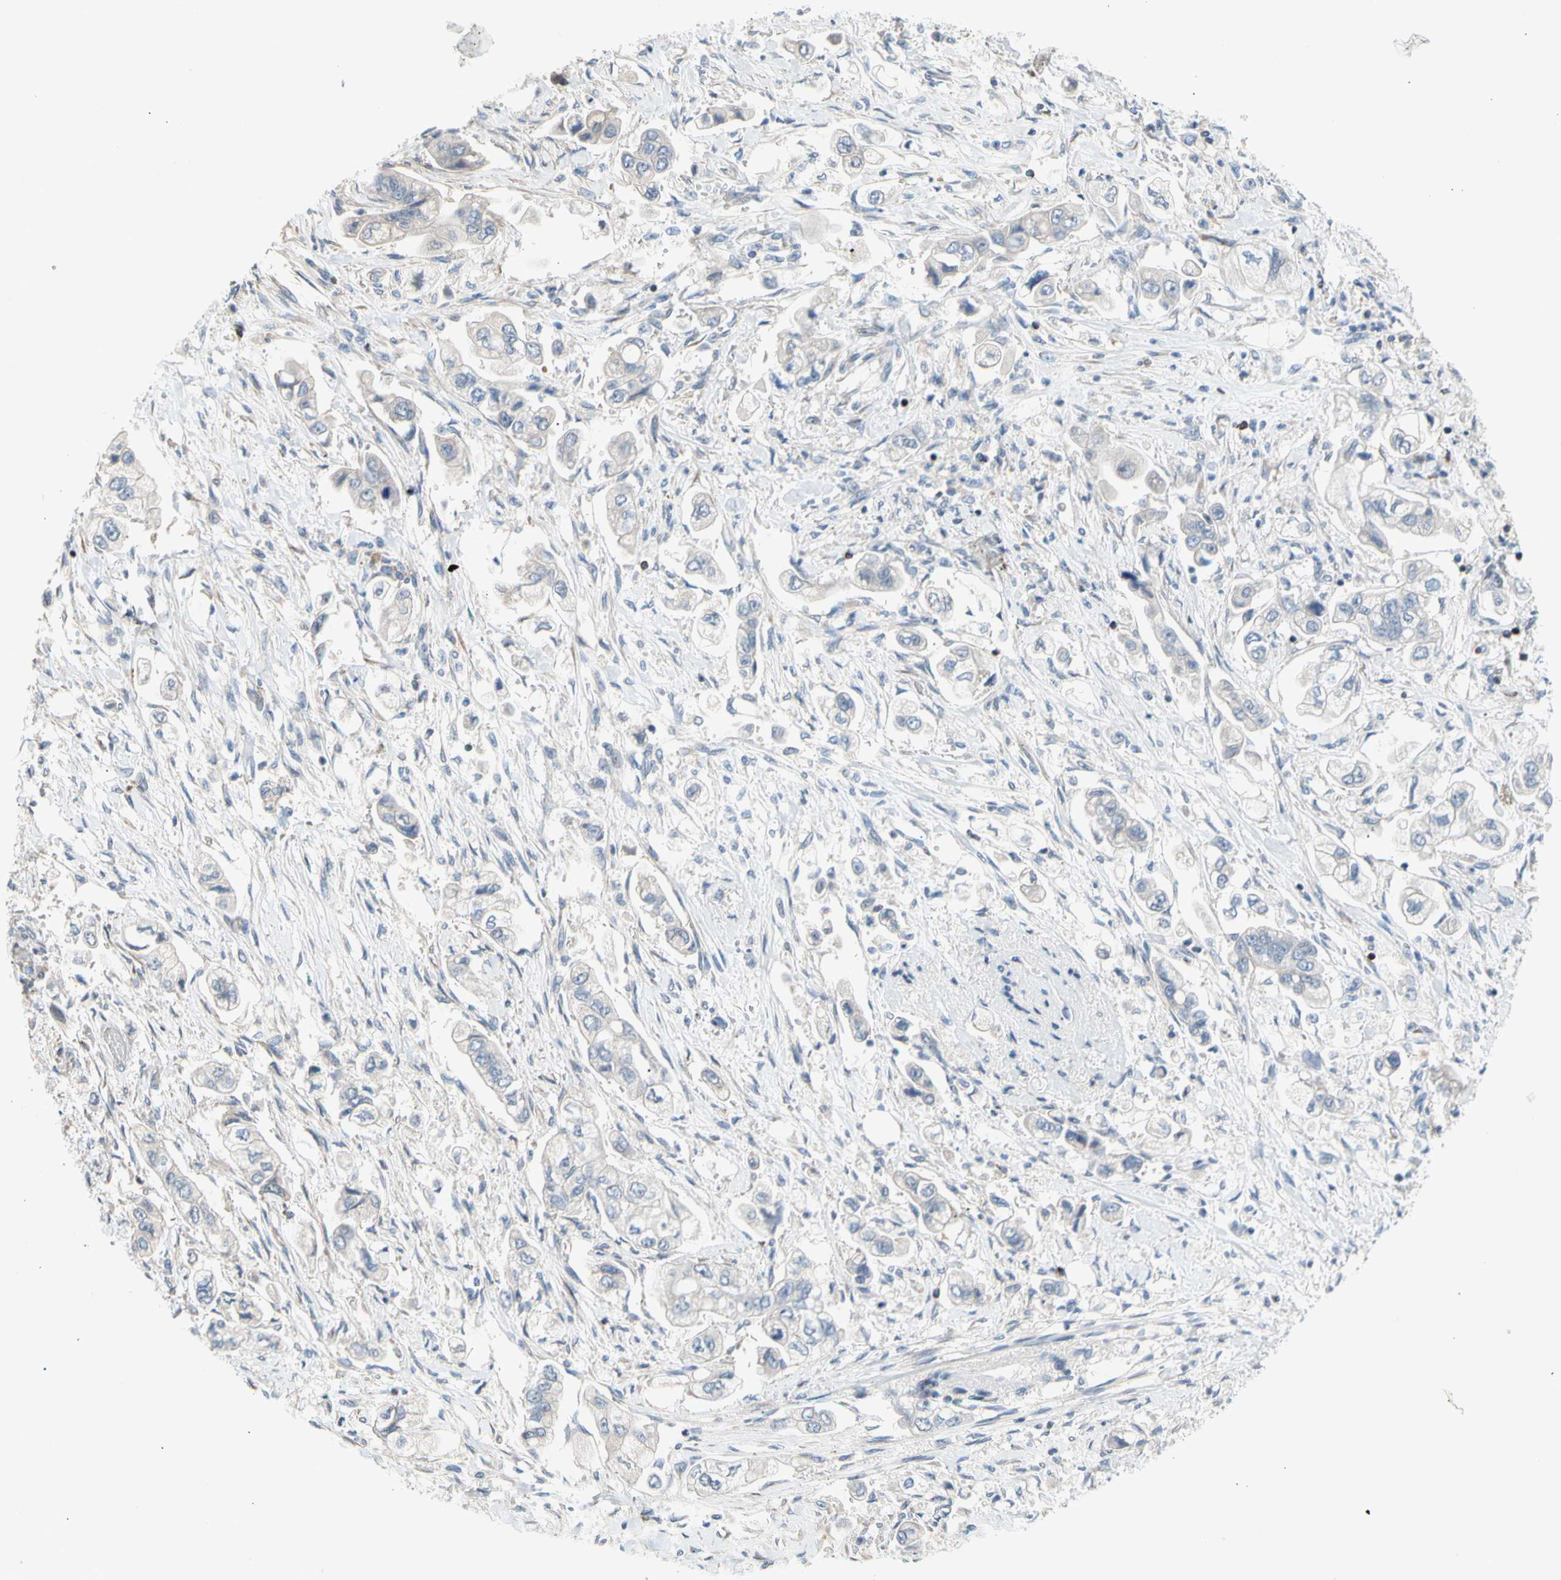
{"staining": {"intensity": "negative", "quantity": "none", "location": "none"}, "tissue": "stomach cancer", "cell_type": "Tumor cells", "image_type": "cancer", "snomed": [{"axis": "morphology", "description": "Adenocarcinoma, NOS"}, {"axis": "topography", "description": "Stomach"}], "caption": "High magnification brightfield microscopy of stomach cancer (adenocarcinoma) stained with DAB (brown) and counterstained with hematoxylin (blue): tumor cells show no significant staining.", "gene": "MAP3K3", "patient": {"sex": "male", "age": 62}}